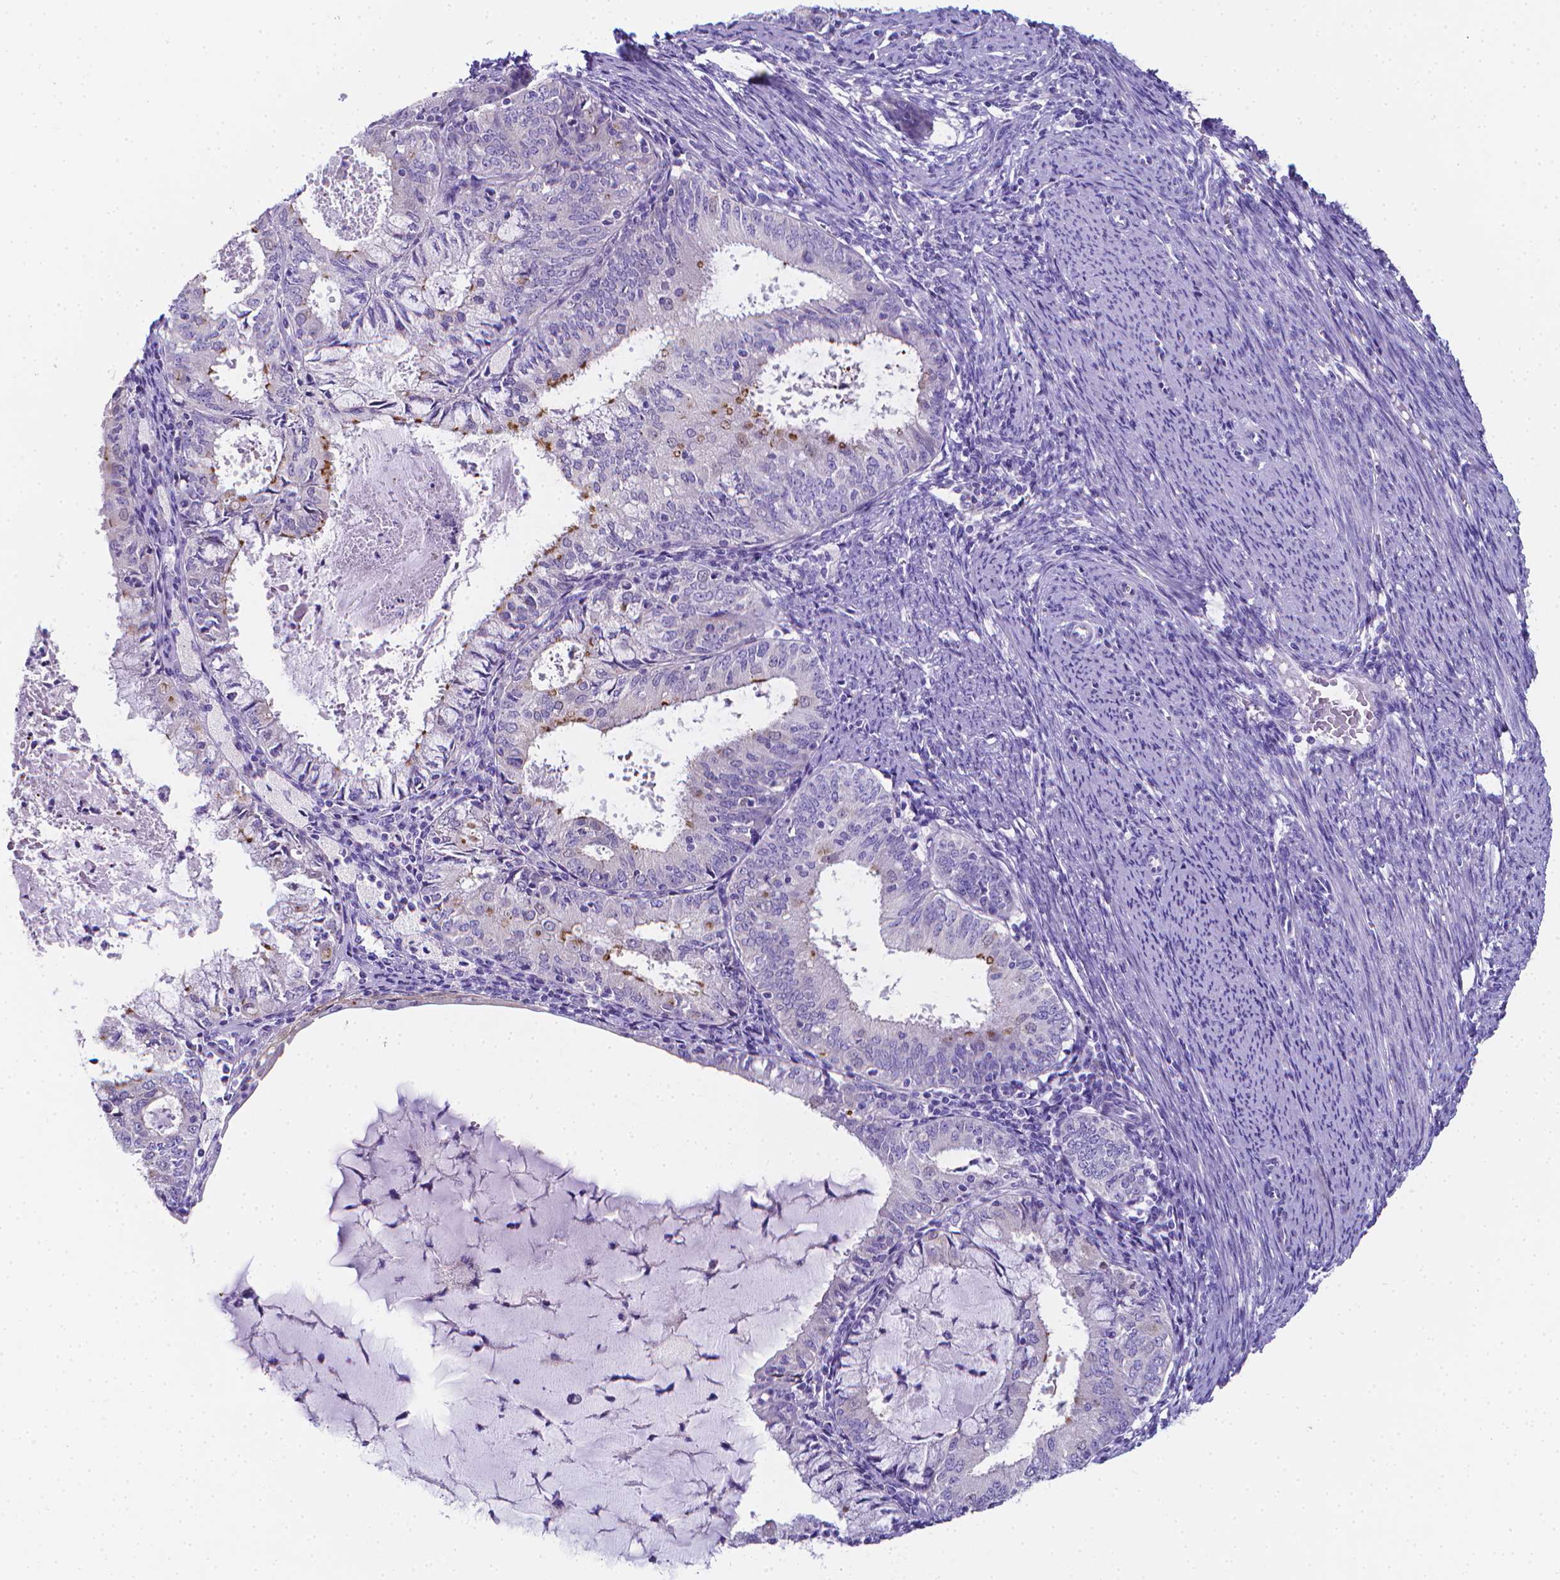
{"staining": {"intensity": "negative", "quantity": "none", "location": "none"}, "tissue": "endometrial cancer", "cell_type": "Tumor cells", "image_type": "cancer", "snomed": [{"axis": "morphology", "description": "Adenocarcinoma, NOS"}, {"axis": "topography", "description": "Endometrium"}], "caption": "This image is of endometrial cancer stained with immunohistochemistry (IHC) to label a protein in brown with the nuclei are counter-stained blue. There is no expression in tumor cells.", "gene": "LRRC73", "patient": {"sex": "female", "age": 57}}